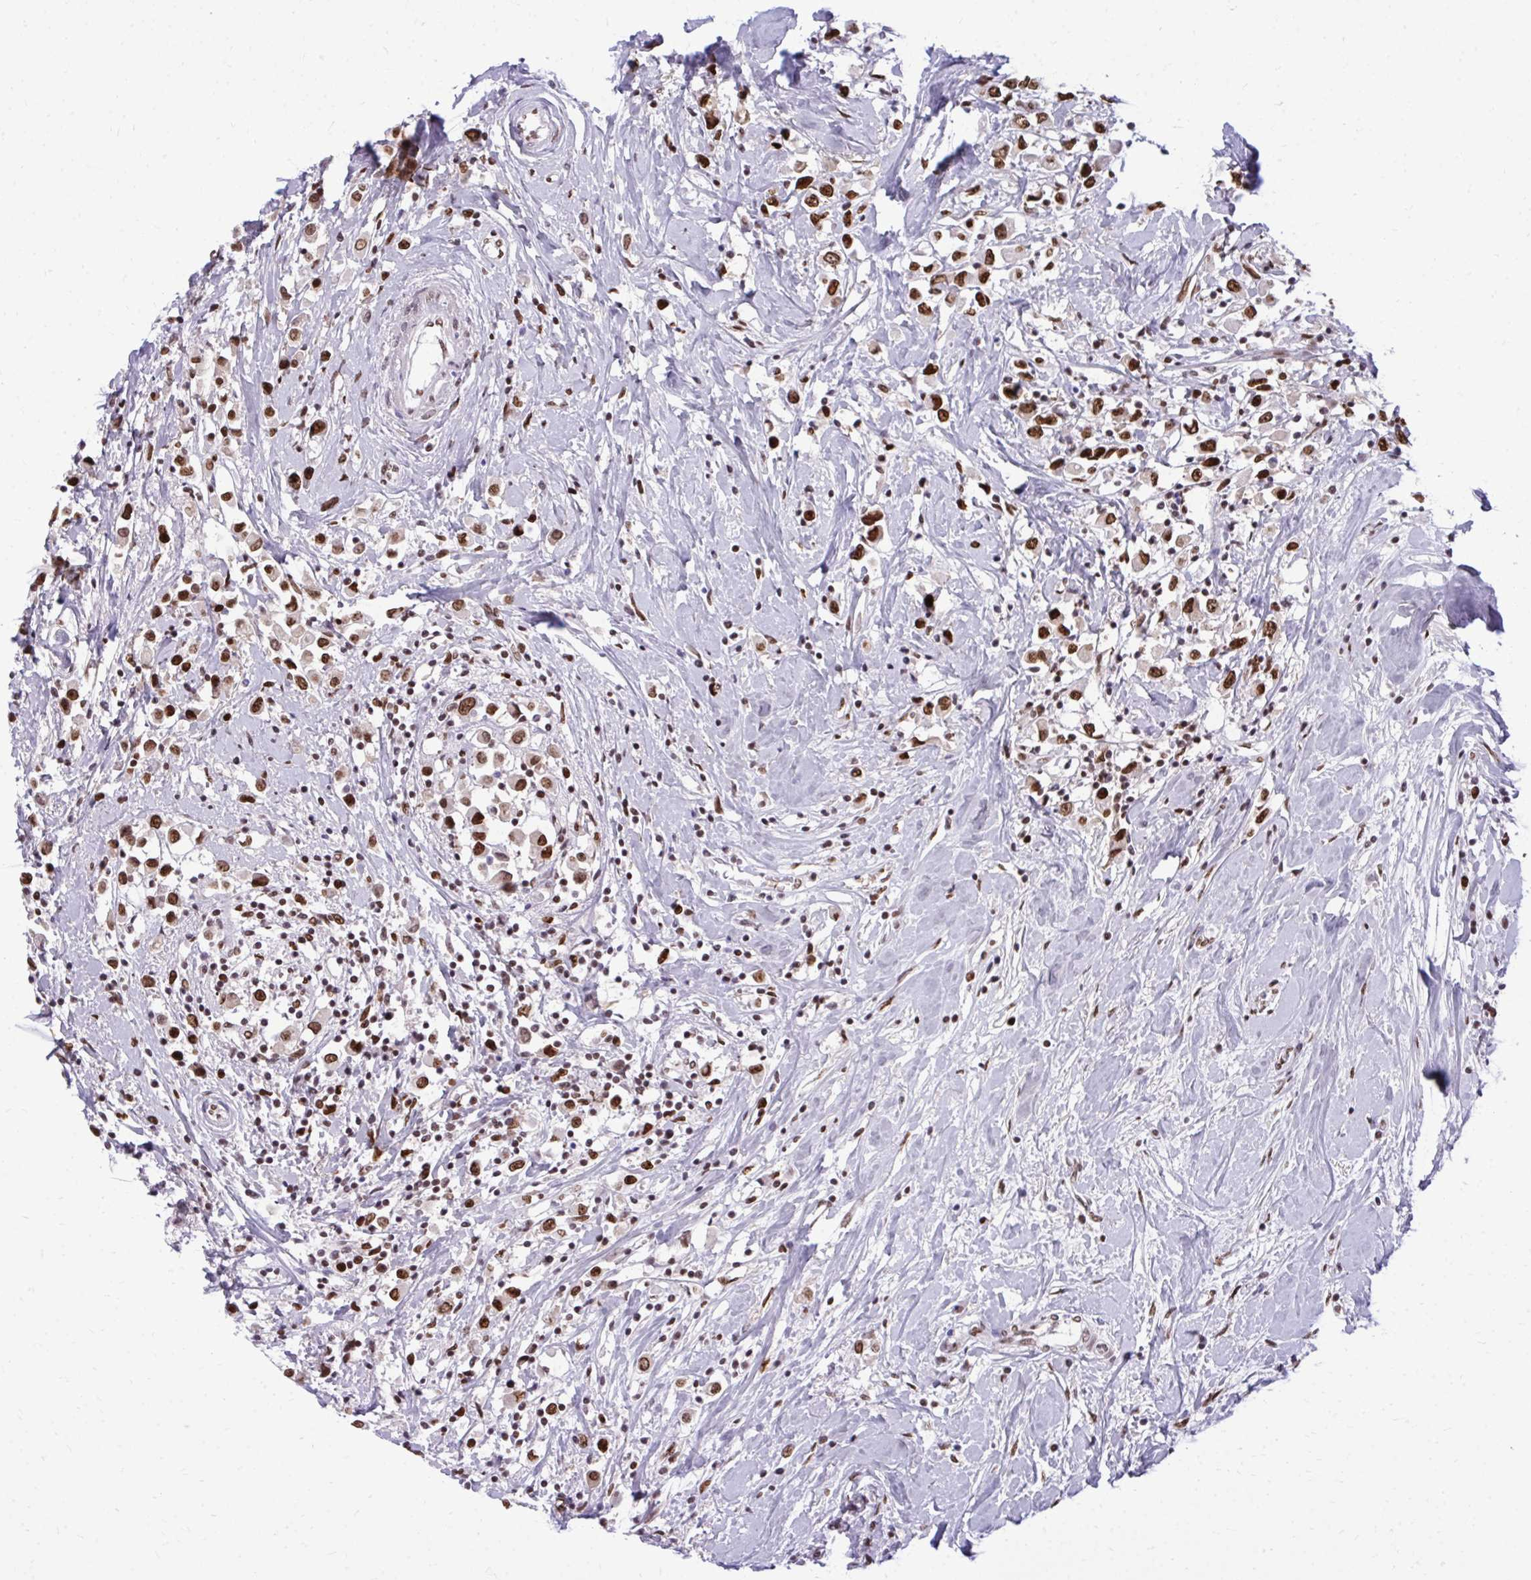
{"staining": {"intensity": "strong", "quantity": ">75%", "location": "nuclear"}, "tissue": "breast cancer", "cell_type": "Tumor cells", "image_type": "cancer", "snomed": [{"axis": "morphology", "description": "Duct carcinoma"}, {"axis": "topography", "description": "Breast"}], "caption": "DAB immunohistochemical staining of human breast infiltrating ductal carcinoma demonstrates strong nuclear protein positivity in approximately >75% of tumor cells.", "gene": "CDYL", "patient": {"sex": "female", "age": 61}}